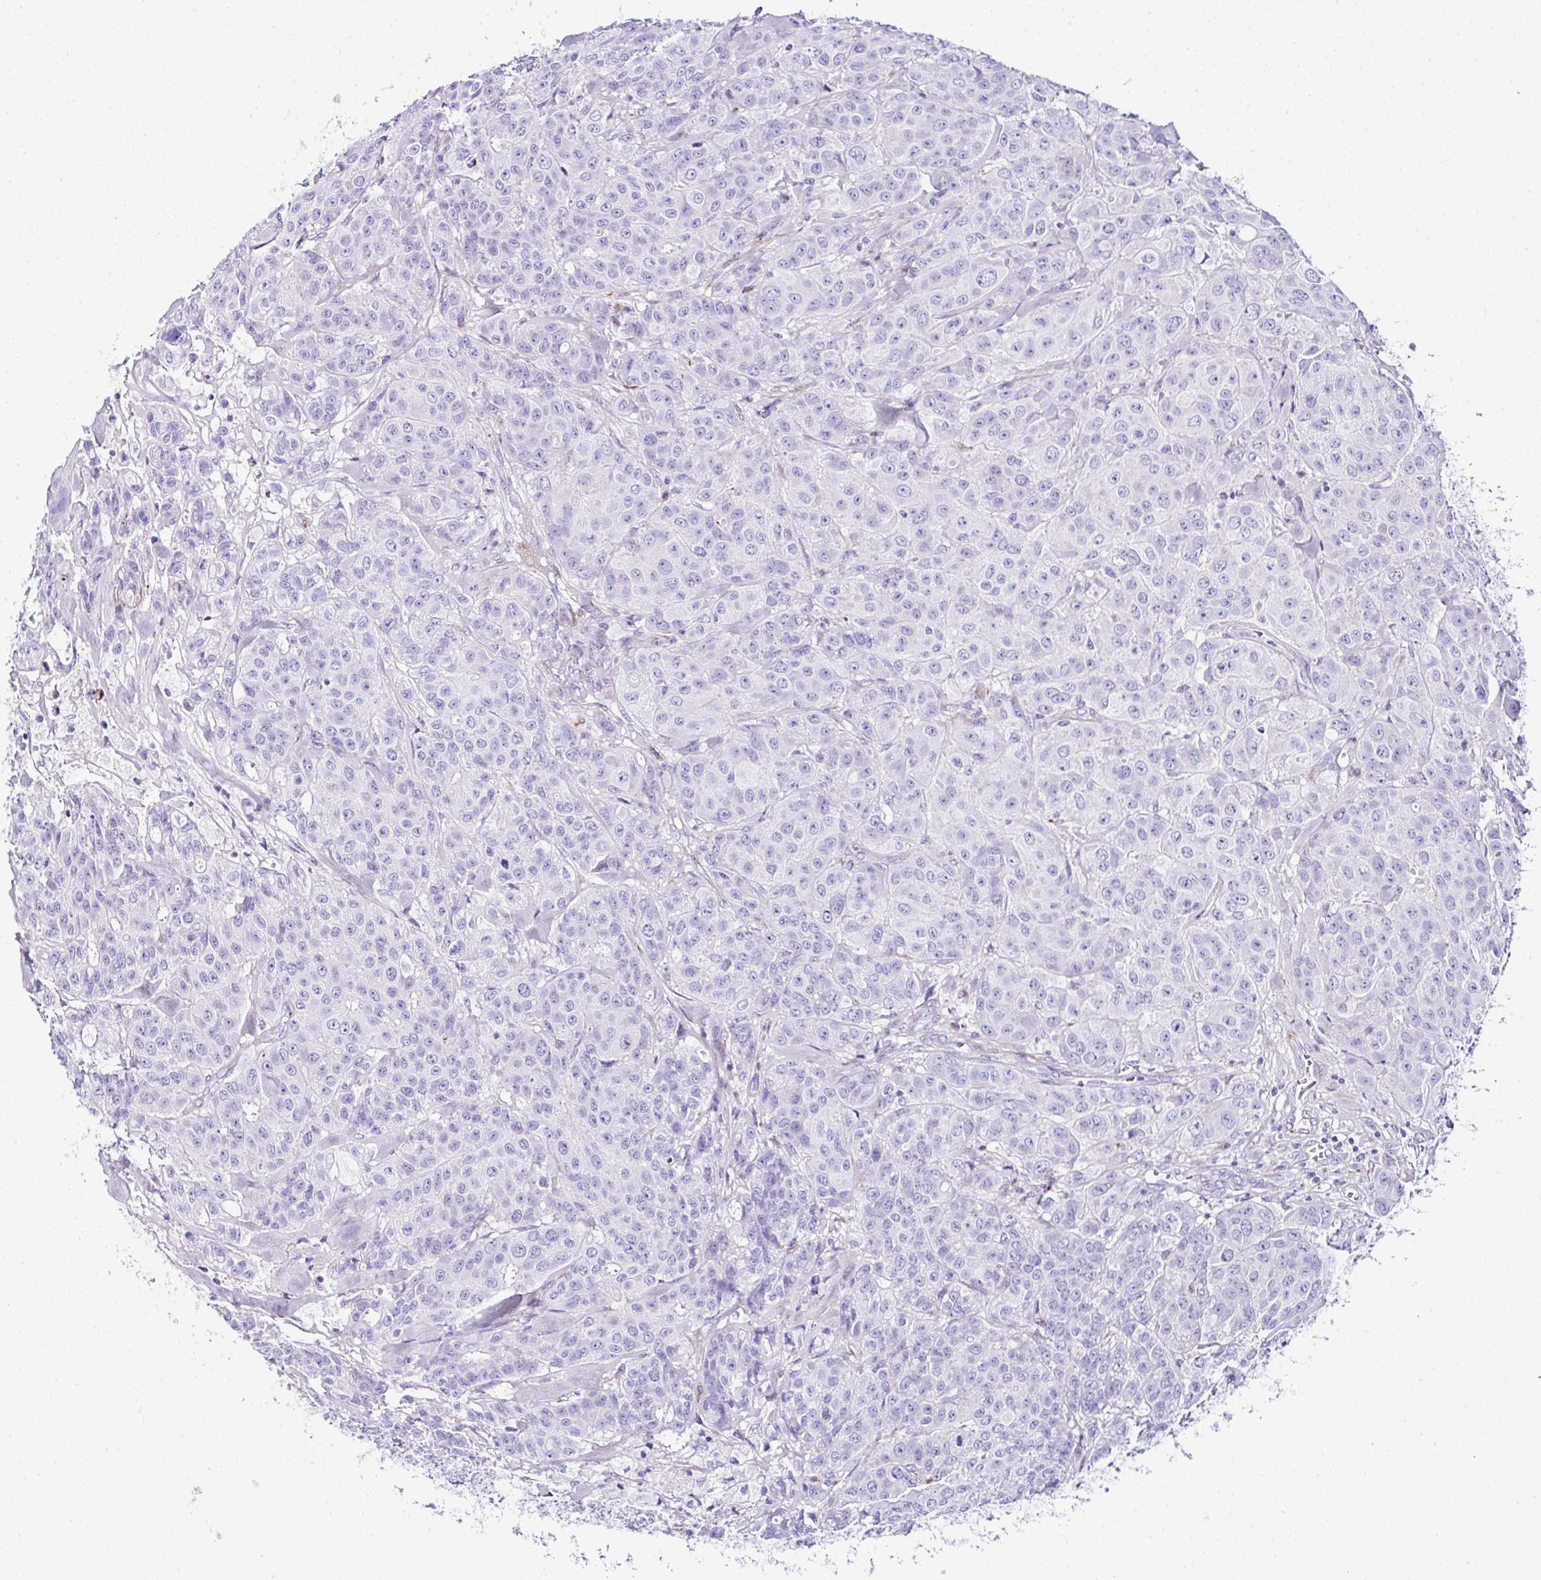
{"staining": {"intensity": "negative", "quantity": "none", "location": "none"}, "tissue": "breast cancer", "cell_type": "Tumor cells", "image_type": "cancer", "snomed": [{"axis": "morphology", "description": "Normal tissue, NOS"}, {"axis": "morphology", "description": "Duct carcinoma"}, {"axis": "topography", "description": "Breast"}], "caption": "An IHC photomicrograph of breast cancer is shown. There is no staining in tumor cells of breast cancer.", "gene": "DEPDC5", "patient": {"sex": "female", "age": 43}}